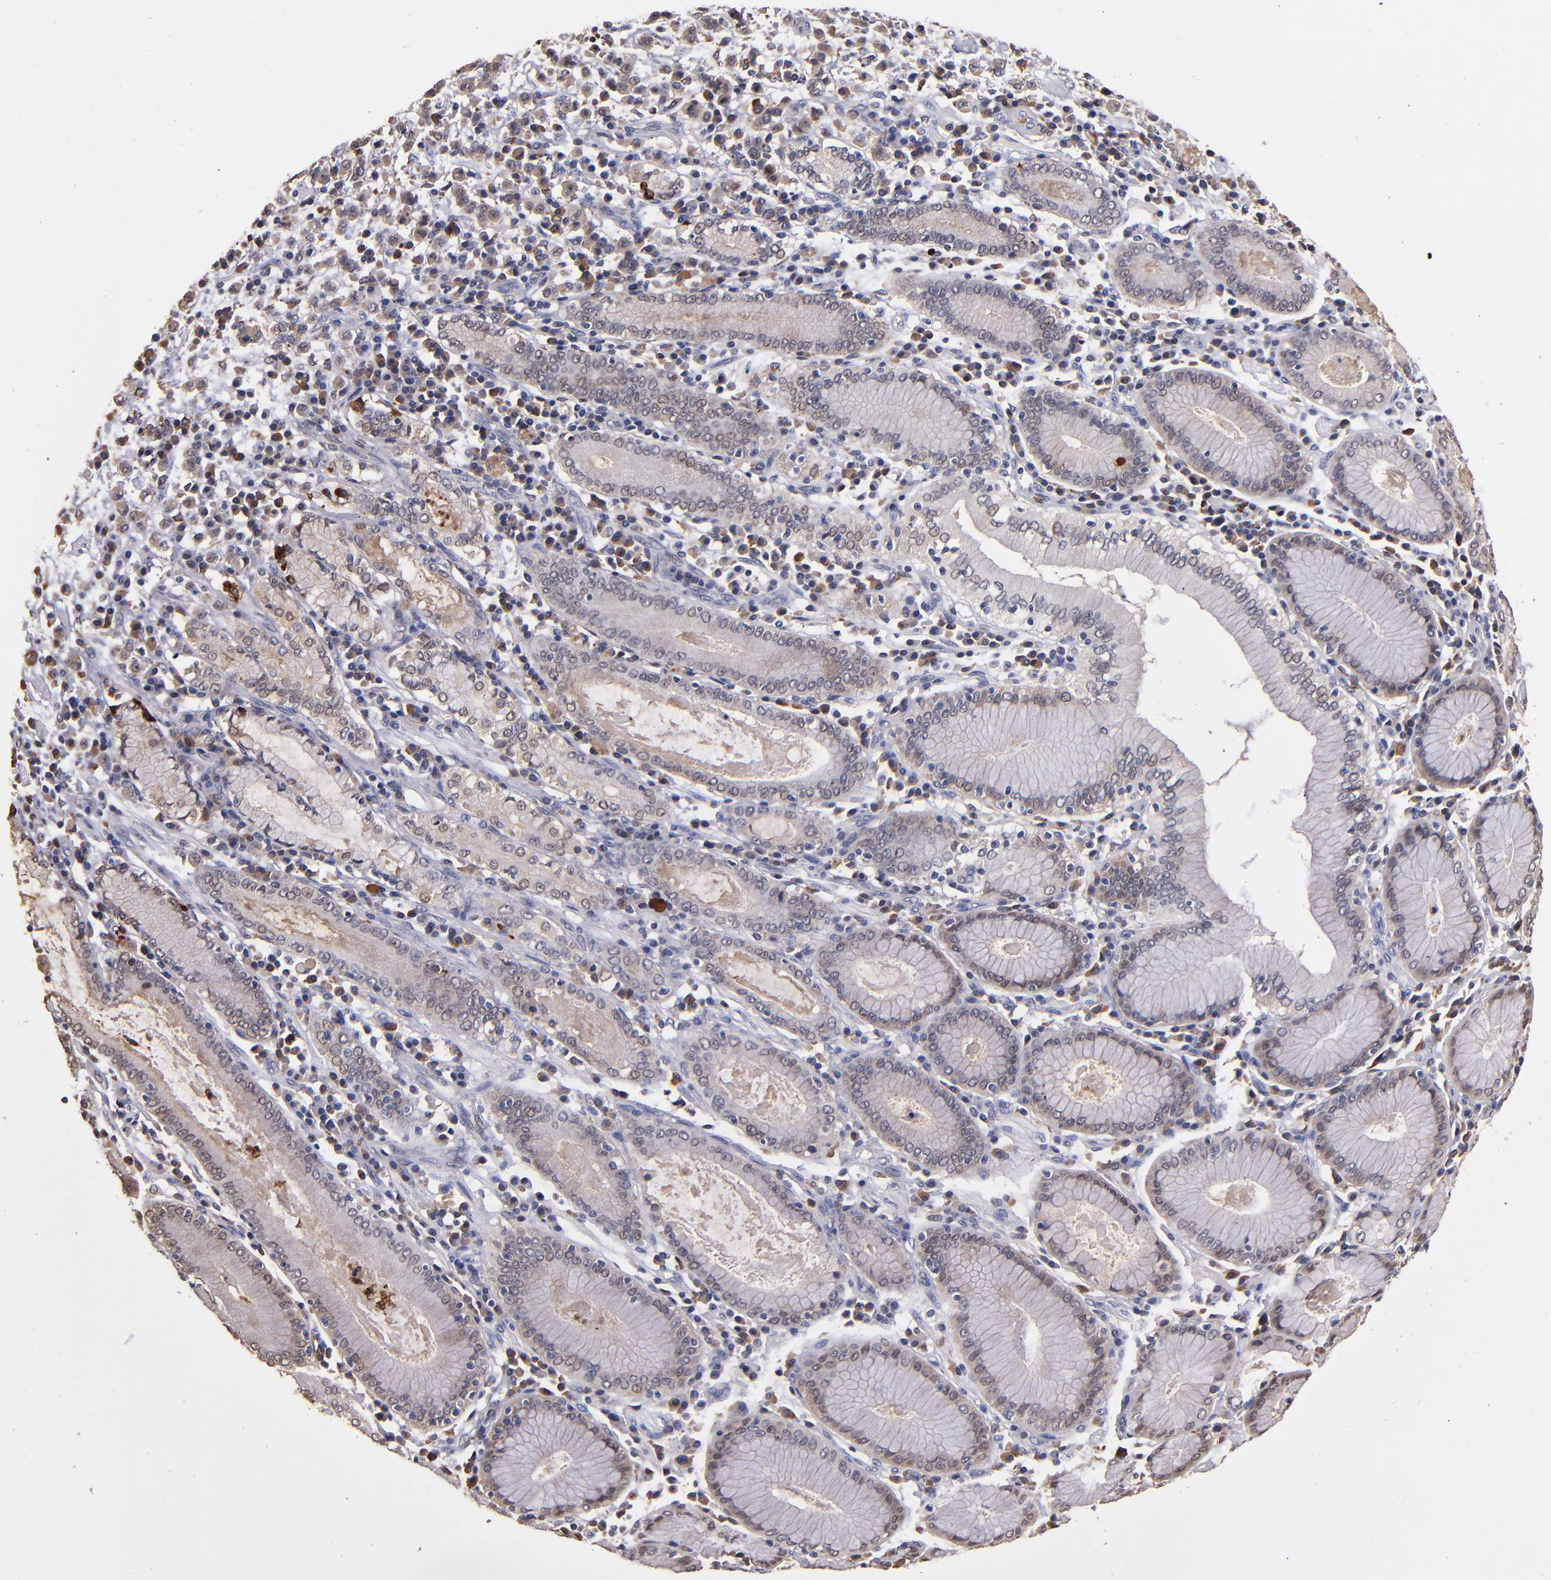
{"staining": {"intensity": "weak", "quantity": ">75%", "location": "cytoplasmic/membranous"}, "tissue": "stomach cancer", "cell_type": "Tumor cells", "image_type": "cancer", "snomed": [{"axis": "morphology", "description": "Adenocarcinoma, NOS"}, {"axis": "topography", "description": "Stomach, lower"}], "caption": "IHC (DAB (3,3'-diaminobenzidine)) staining of stomach cancer (adenocarcinoma) reveals weak cytoplasmic/membranous protein staining in approximately >75% of tumor cells.", "gene": "TTLL12", "patient": {"sex": "male", "age": 88}}